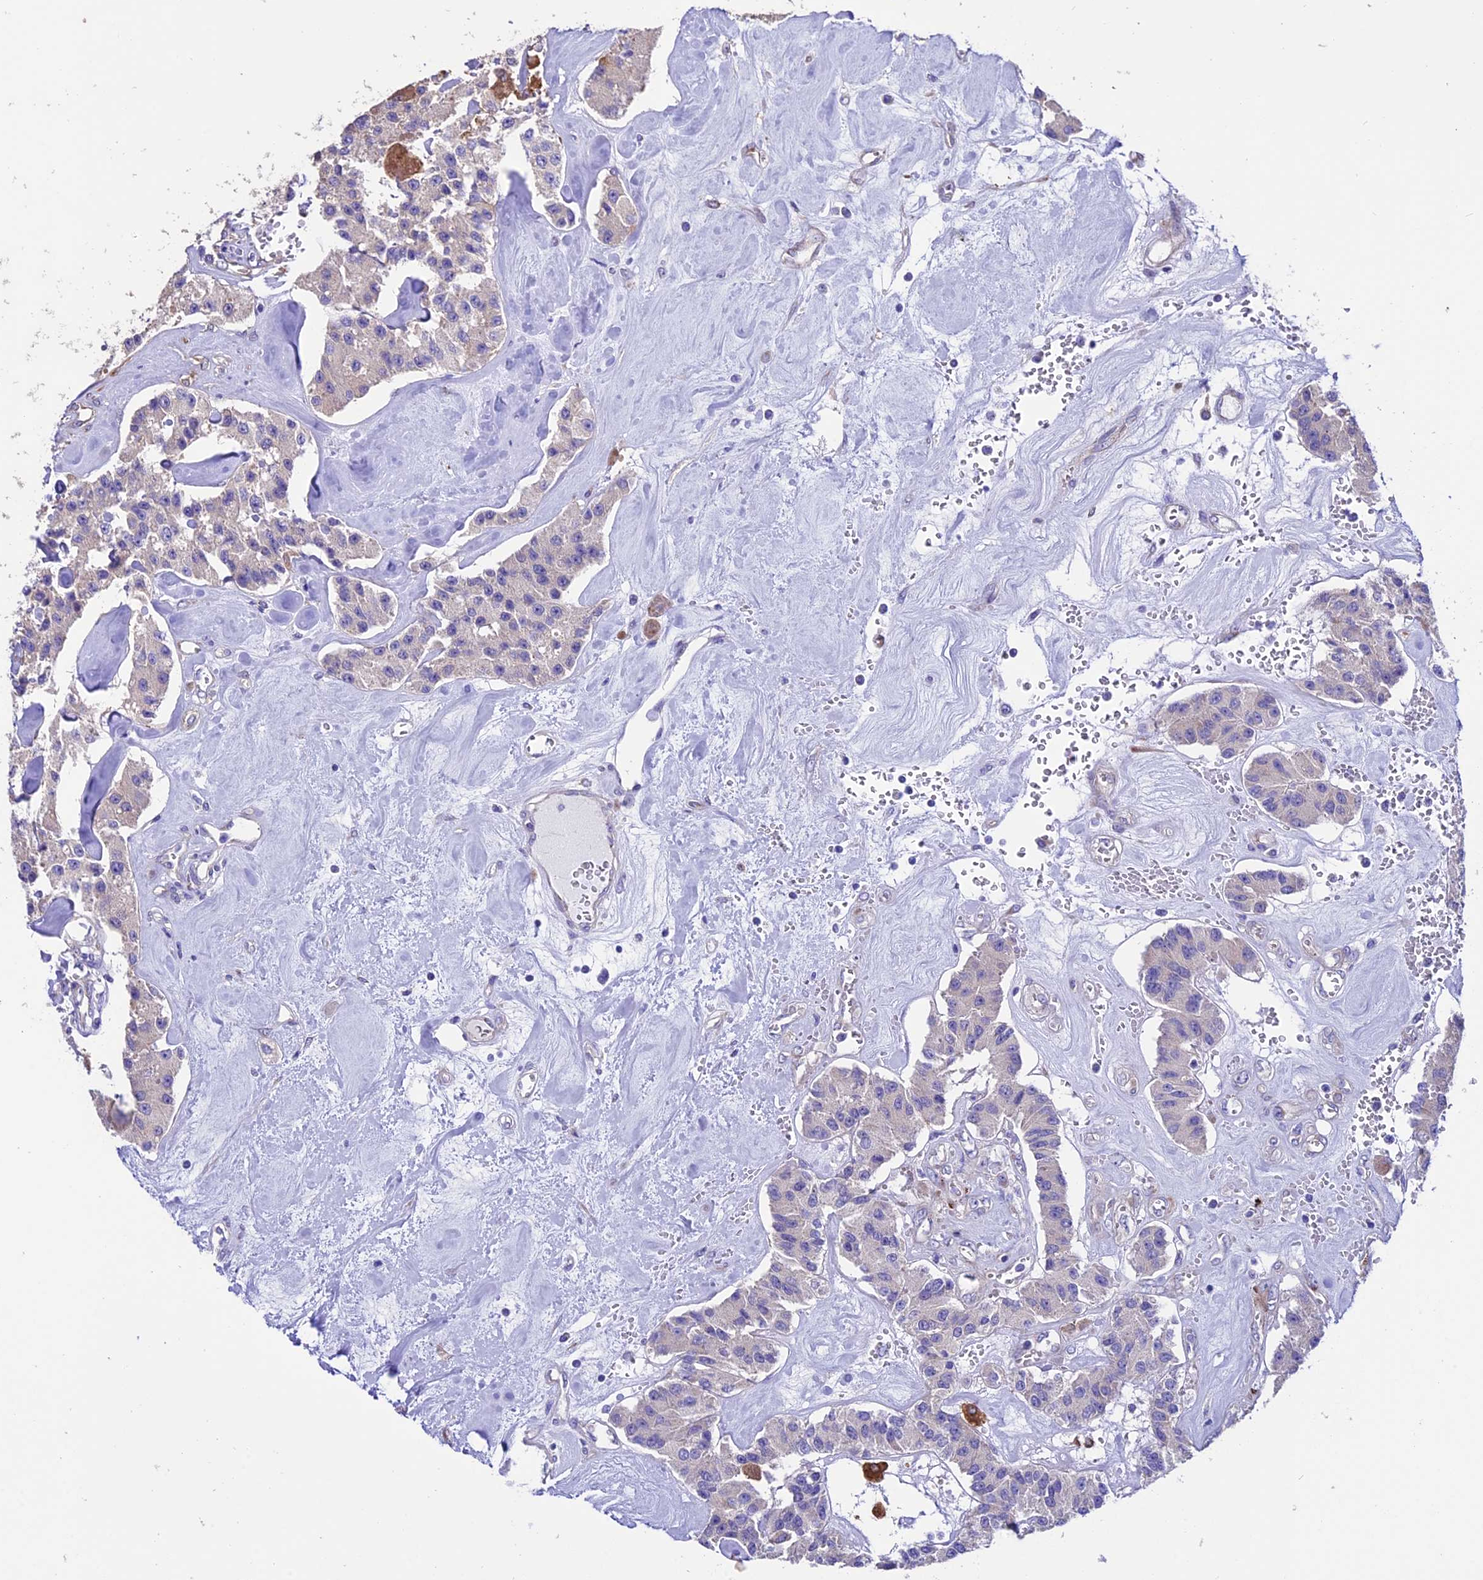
{"staining": {"intensity": "negative", "quantity": "none", "location": "none"}, "tissue": "carcinoid", "cell_type": "Tumor cells", "image_type": "cancer", "snomed": [{"axis": "morphology", "description": "Carcinoid, malignant, NOS"}, {"axis": "topography", "description": "Pancreas"}], "caption": "Malignant carcinoid was stained to show a protein in brown. There is no significant expression in tumor cells.", "gene": "TMEM171", "patient": {"sex": "male", "age": 41}}